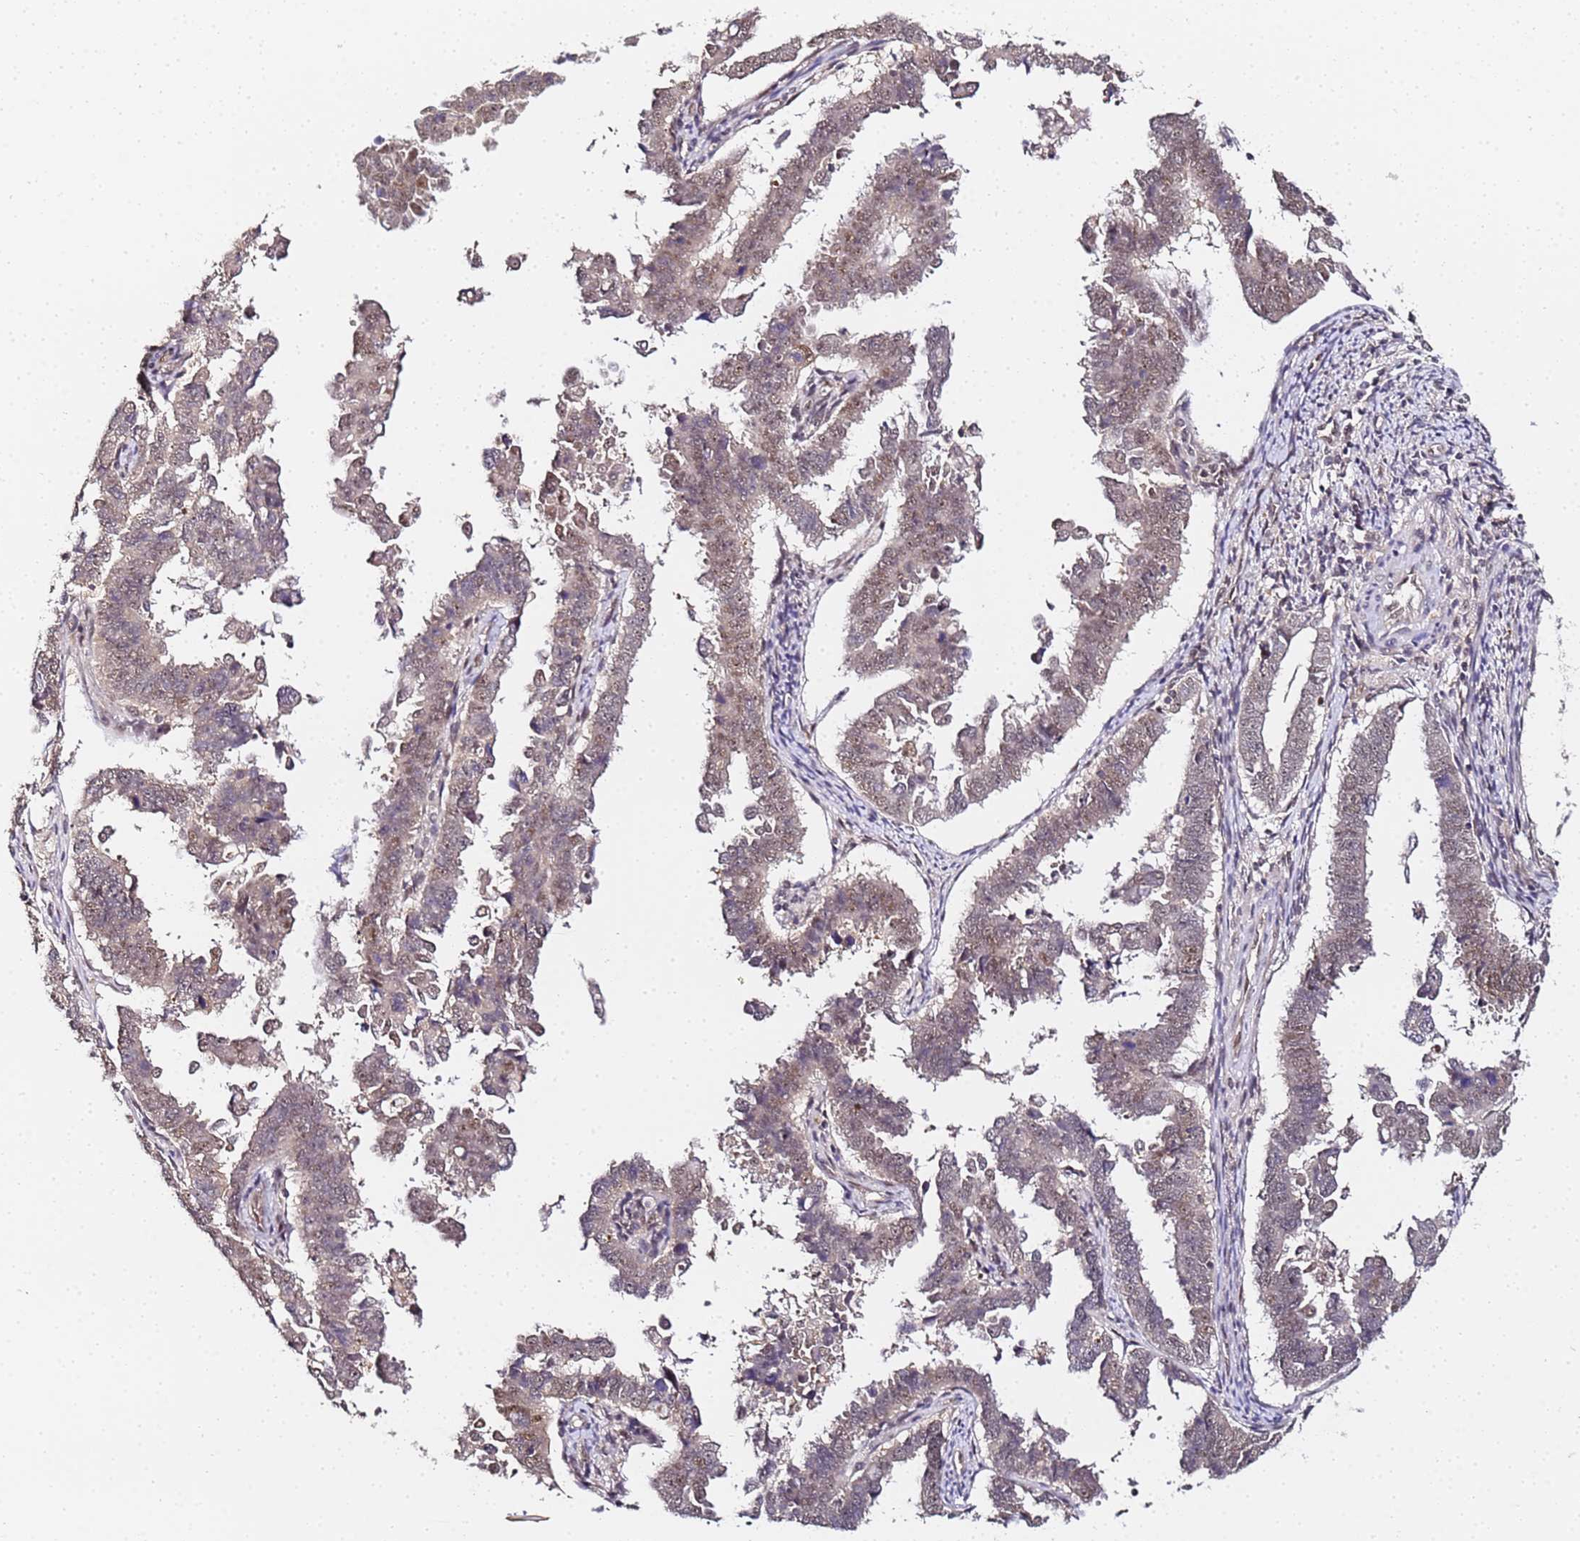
{"staining": {"intensity": "weak", "quantity": ">75%", "location": "cytoplasmic/membranous,nuclear"}, "tissue": "endometrial cancer", "cell_type": "Tumor cells", "image_type": "cancer", "snomed": [{"axis": "morphology", "description": "Adenocarcinoma, NOS"}, {"axis": "topography", "description": "Endometrium"}], "caption": "Immunohistochemistry of adenocarcinoma (endometrial) displays low levels of weak cytoplasmic/membranous and nuclear staining in approximately >75% of tumor cells.", "gene": "LSM3", "patient": {"sex": "female", "age": 75}}